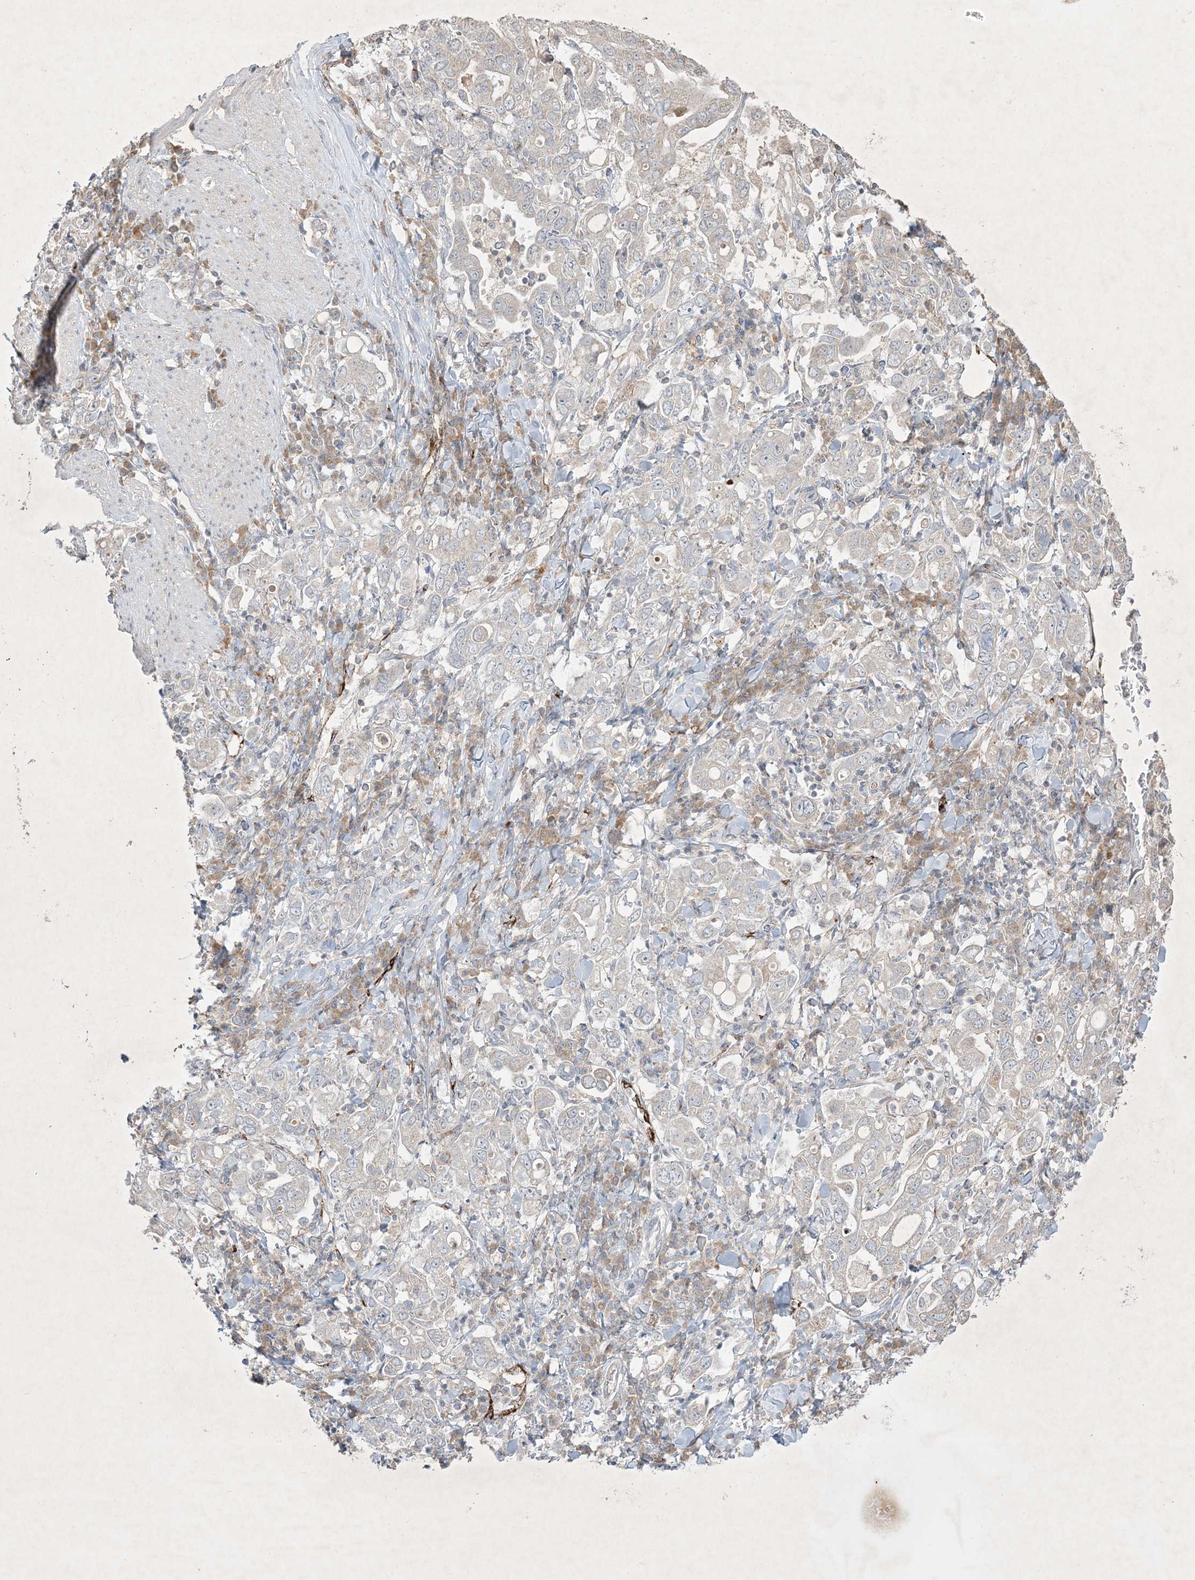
{"staining": {"intensity": "negative", "quantity": "none", "location": "none"}, "tissue": "stomach cancer", "cell_type": "Tumor cells", "image_type": "cancer", "snomed": [{"axis": "morphology", "description": "Adenocarcinoma, NOS"}, {"axis": "topography", "description": "Stomach, upper"}], "caption": "Tumor cells are negative for protein expression in human stomach cancer (adenocarcinoma).", "gene": "PRSS36", "patient": {"sex": "male", "age": 62}}